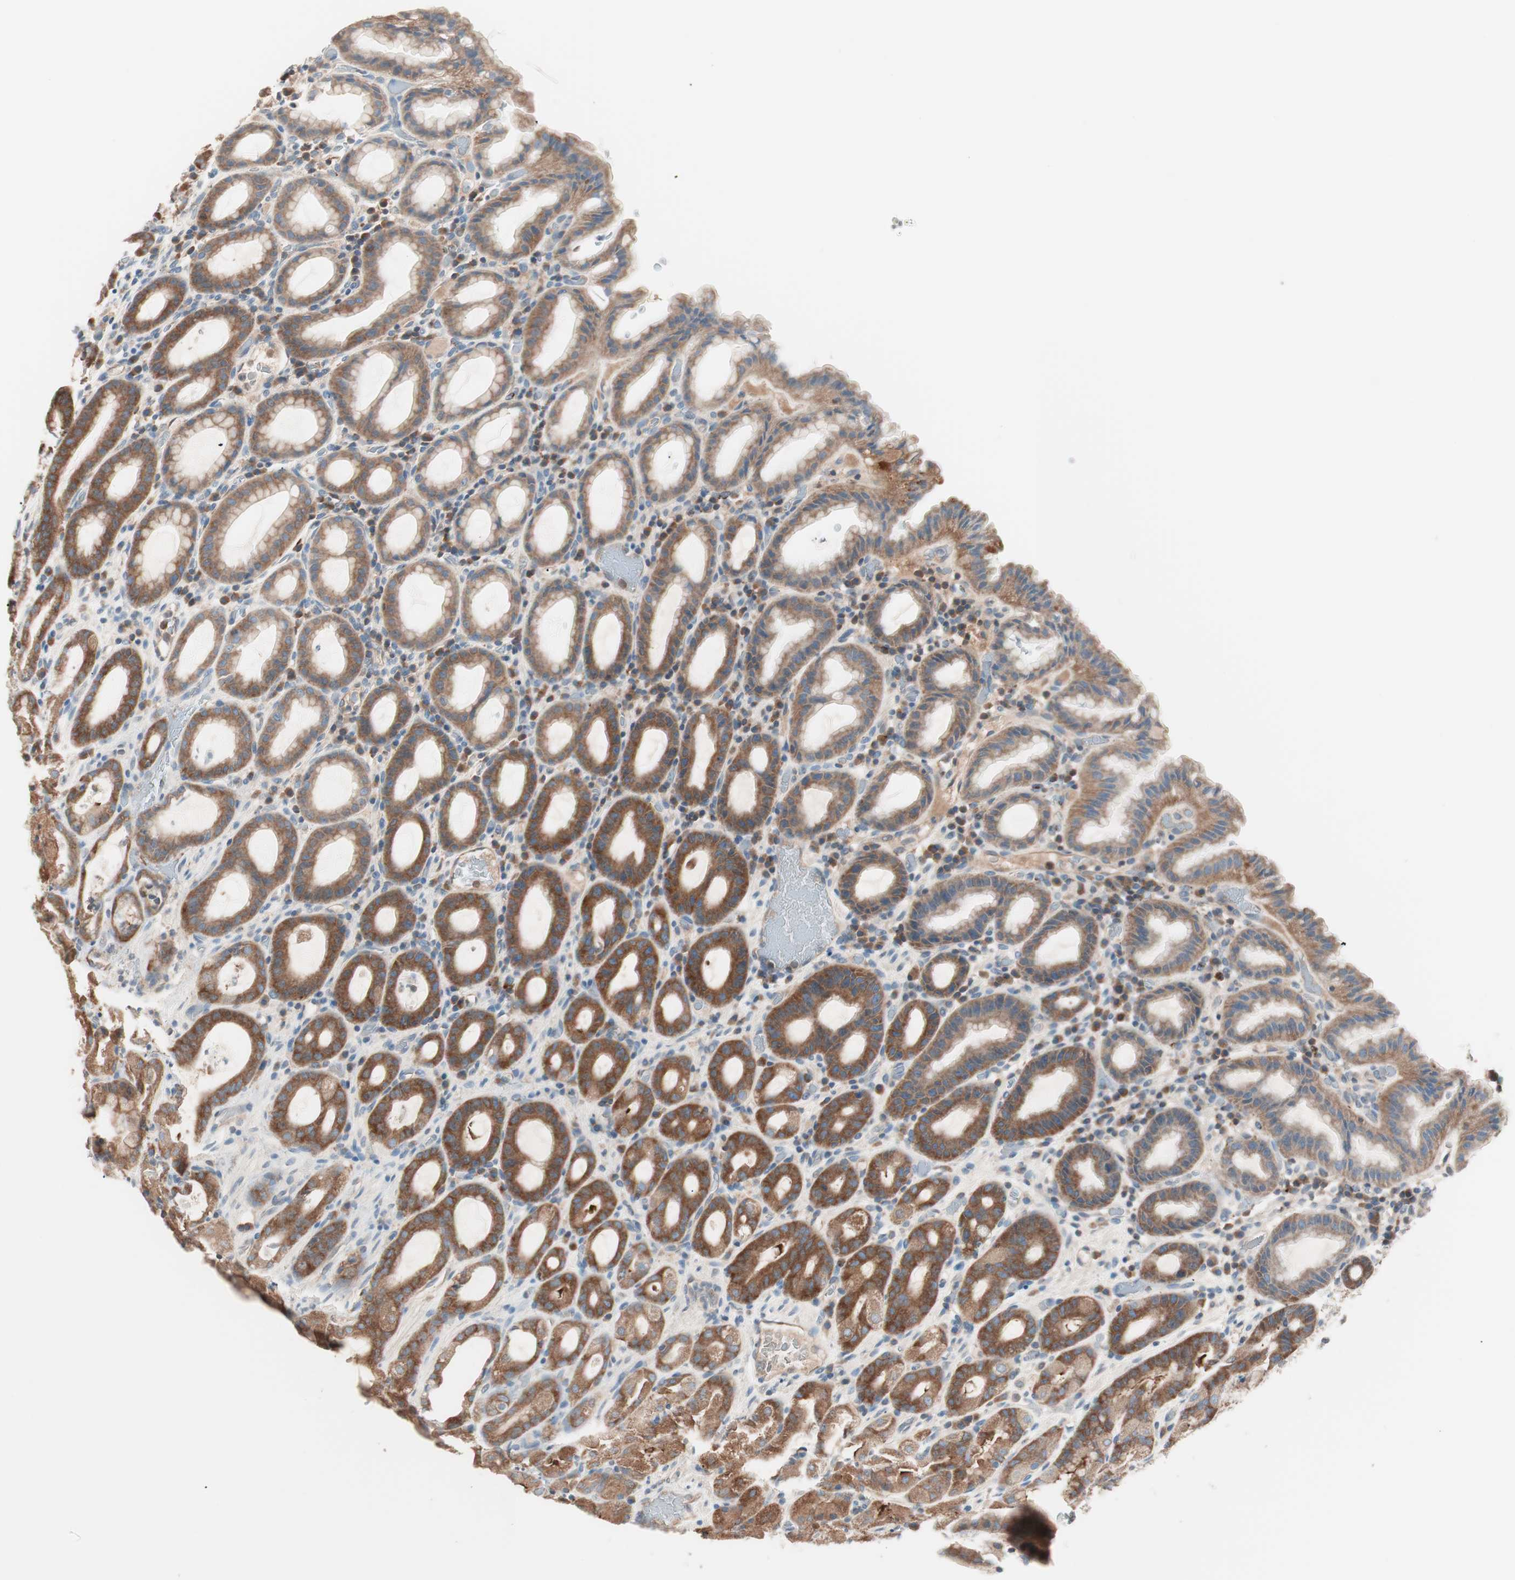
{"staining": {"intensity": "moderate", "quantity": ">75%", "location": "cytoplasmic/membranous"}, "tissue": "stomach", "cell_type": "Glandular cells", "image_type": "normal", "snomed": [{"axis": "morphology", "description": "Normal tissue, NOS"}, {"axis": "topography", "description": "Stomach, upper"}], "caption": "Protein staining of benign stomach displays moderate cytoplasmic/membranous expression in approximately >75% of glandular cells. (DAB (3,3'-diaminobenzidine) = brown stain, brightfield microscopy at high magnification).", "gene": "RAD54B", "patient": {"sex": "male", "age": 68}}